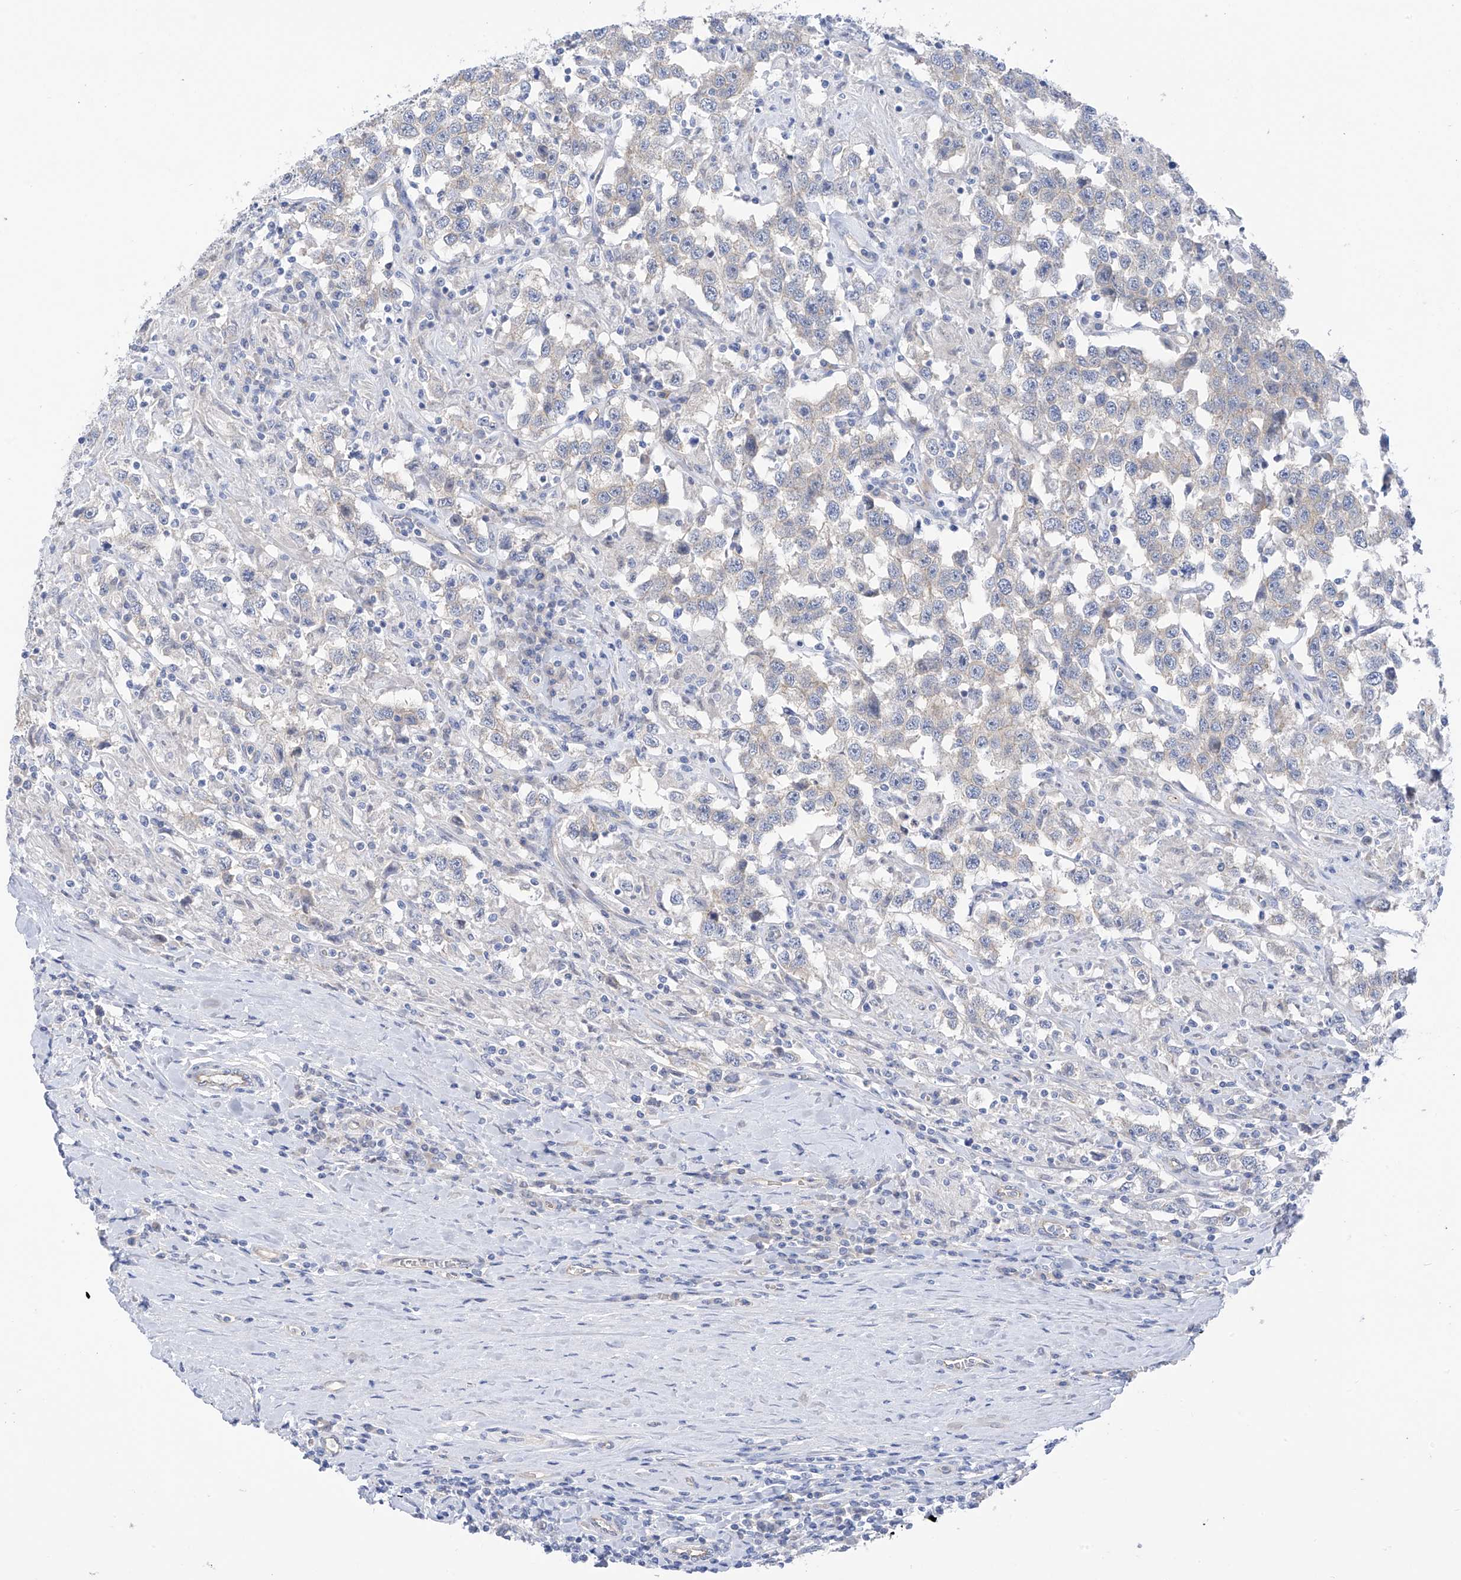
{"staining": {"intensity": "negative", "quantity": "none", "location": "none"}, "tissue": "testis cancer", "cell_type": "Tumor cells", "image_type": "cancer", "snomed": [{"axis": "morphology", "description": "Seminoma, NOS"}, {"axis": "topography", "description": "Testis"}], "caption": "The histopathology image shows no staining of tumor cells in testis seminoma. Brightfield microscopy of immunohistochemistry (IHC) stained with DAB (brown) and hematoxylin (blue), captured at high magnification.", "gene": "PIK3C2B", "patient": {"sex": "male", "age": 41}}